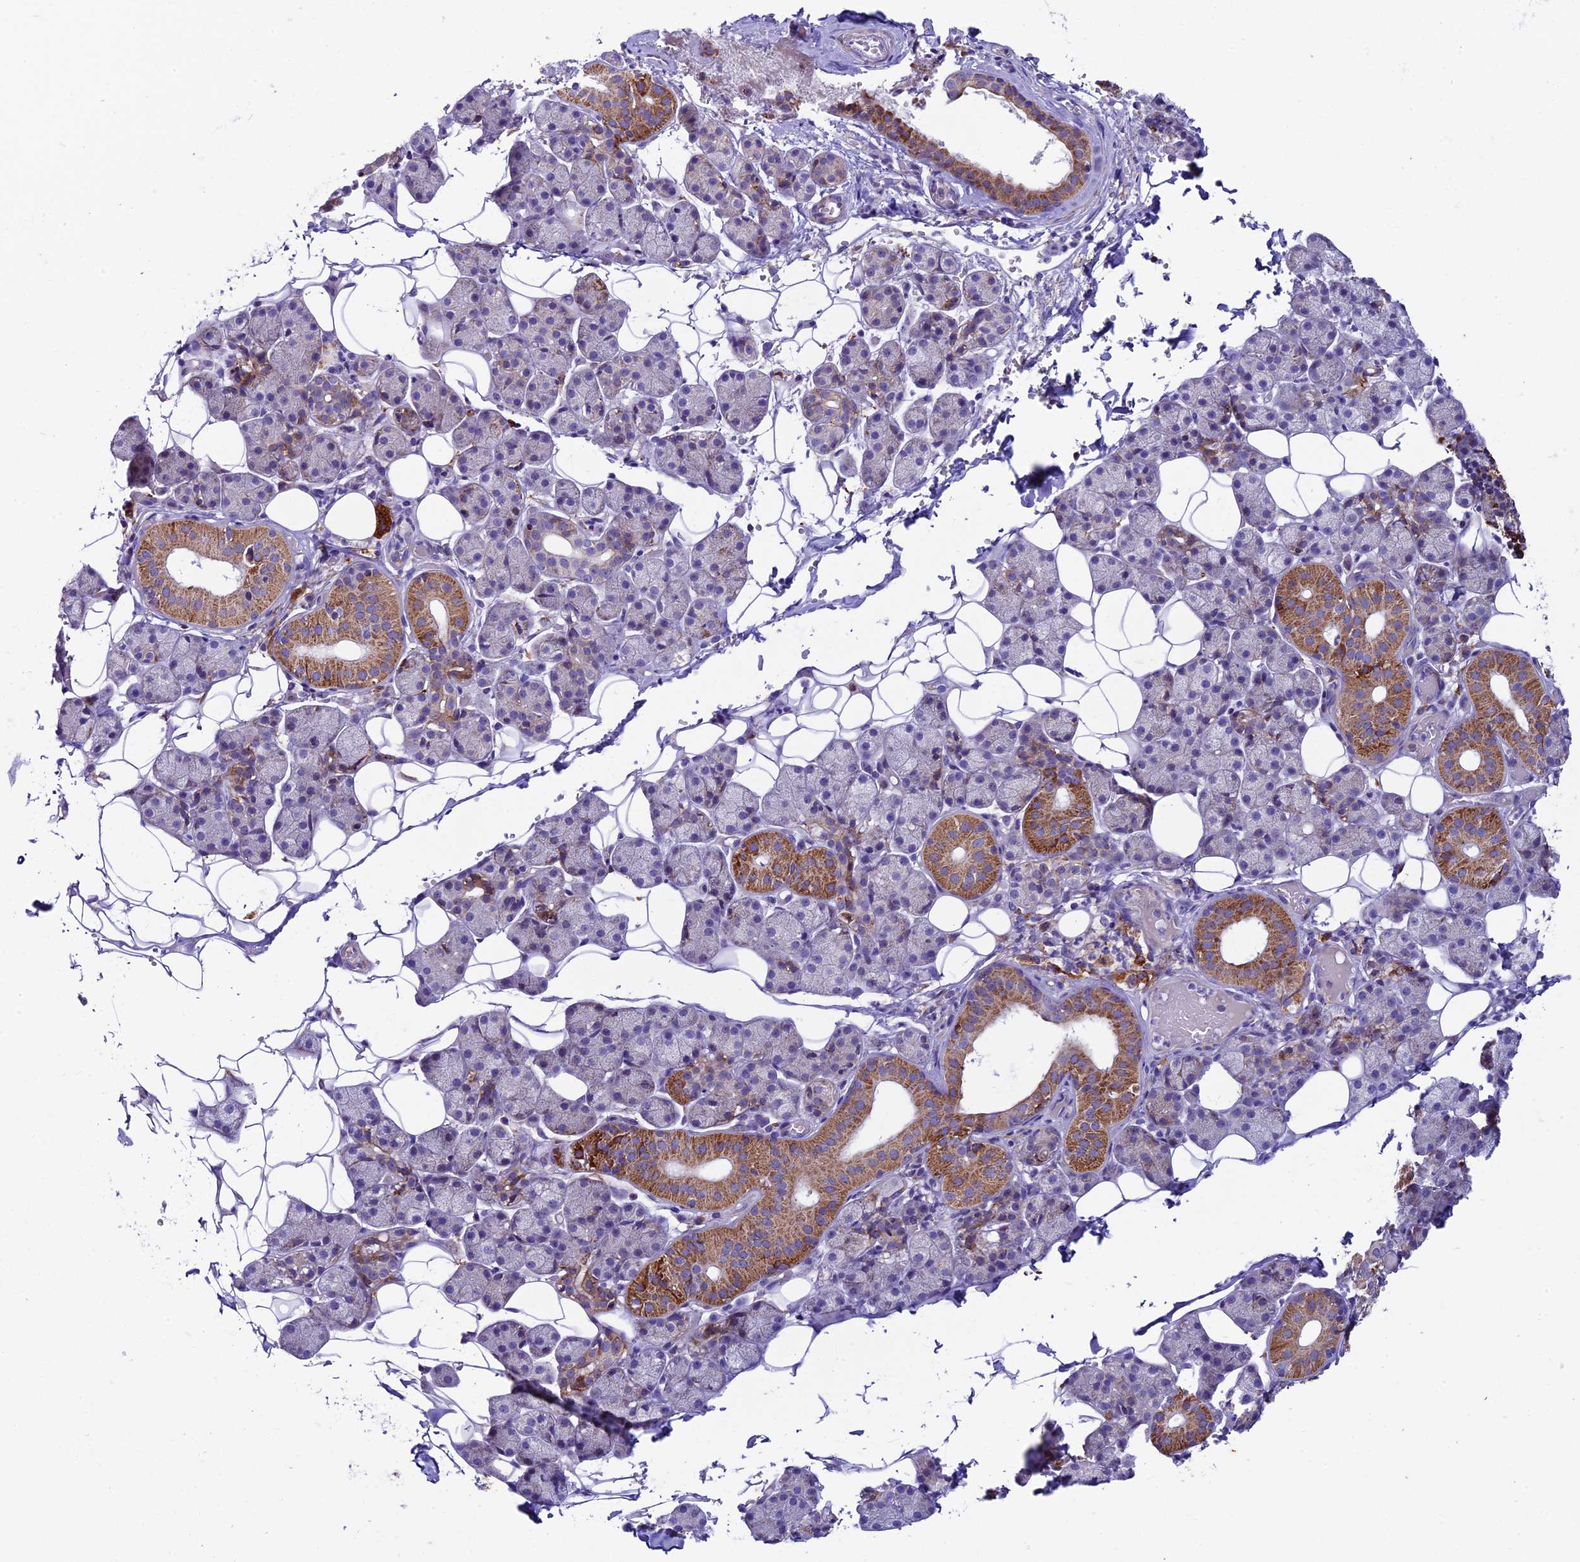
{"staining": {"intensity": "moderate", "quantity": "<25%", "location": "cytoplasmic/membranous"}, "tissue": "salivary gland", "cell_type": "Glandular cells", "image_type": "normal", "snomed": [{"axis": "morphology", "description": "Normal tissue, NOS"}, {"axis": "topography", "description": "Salivary gland"}], "caption": "Human salivary gland stained with a brown dye reveals moderate cytoplasmic/membranous positive staining in approximately <25% of glandular cells.", "gene": "IL20RA", "patient": {"sex": "female", "age": 33}}